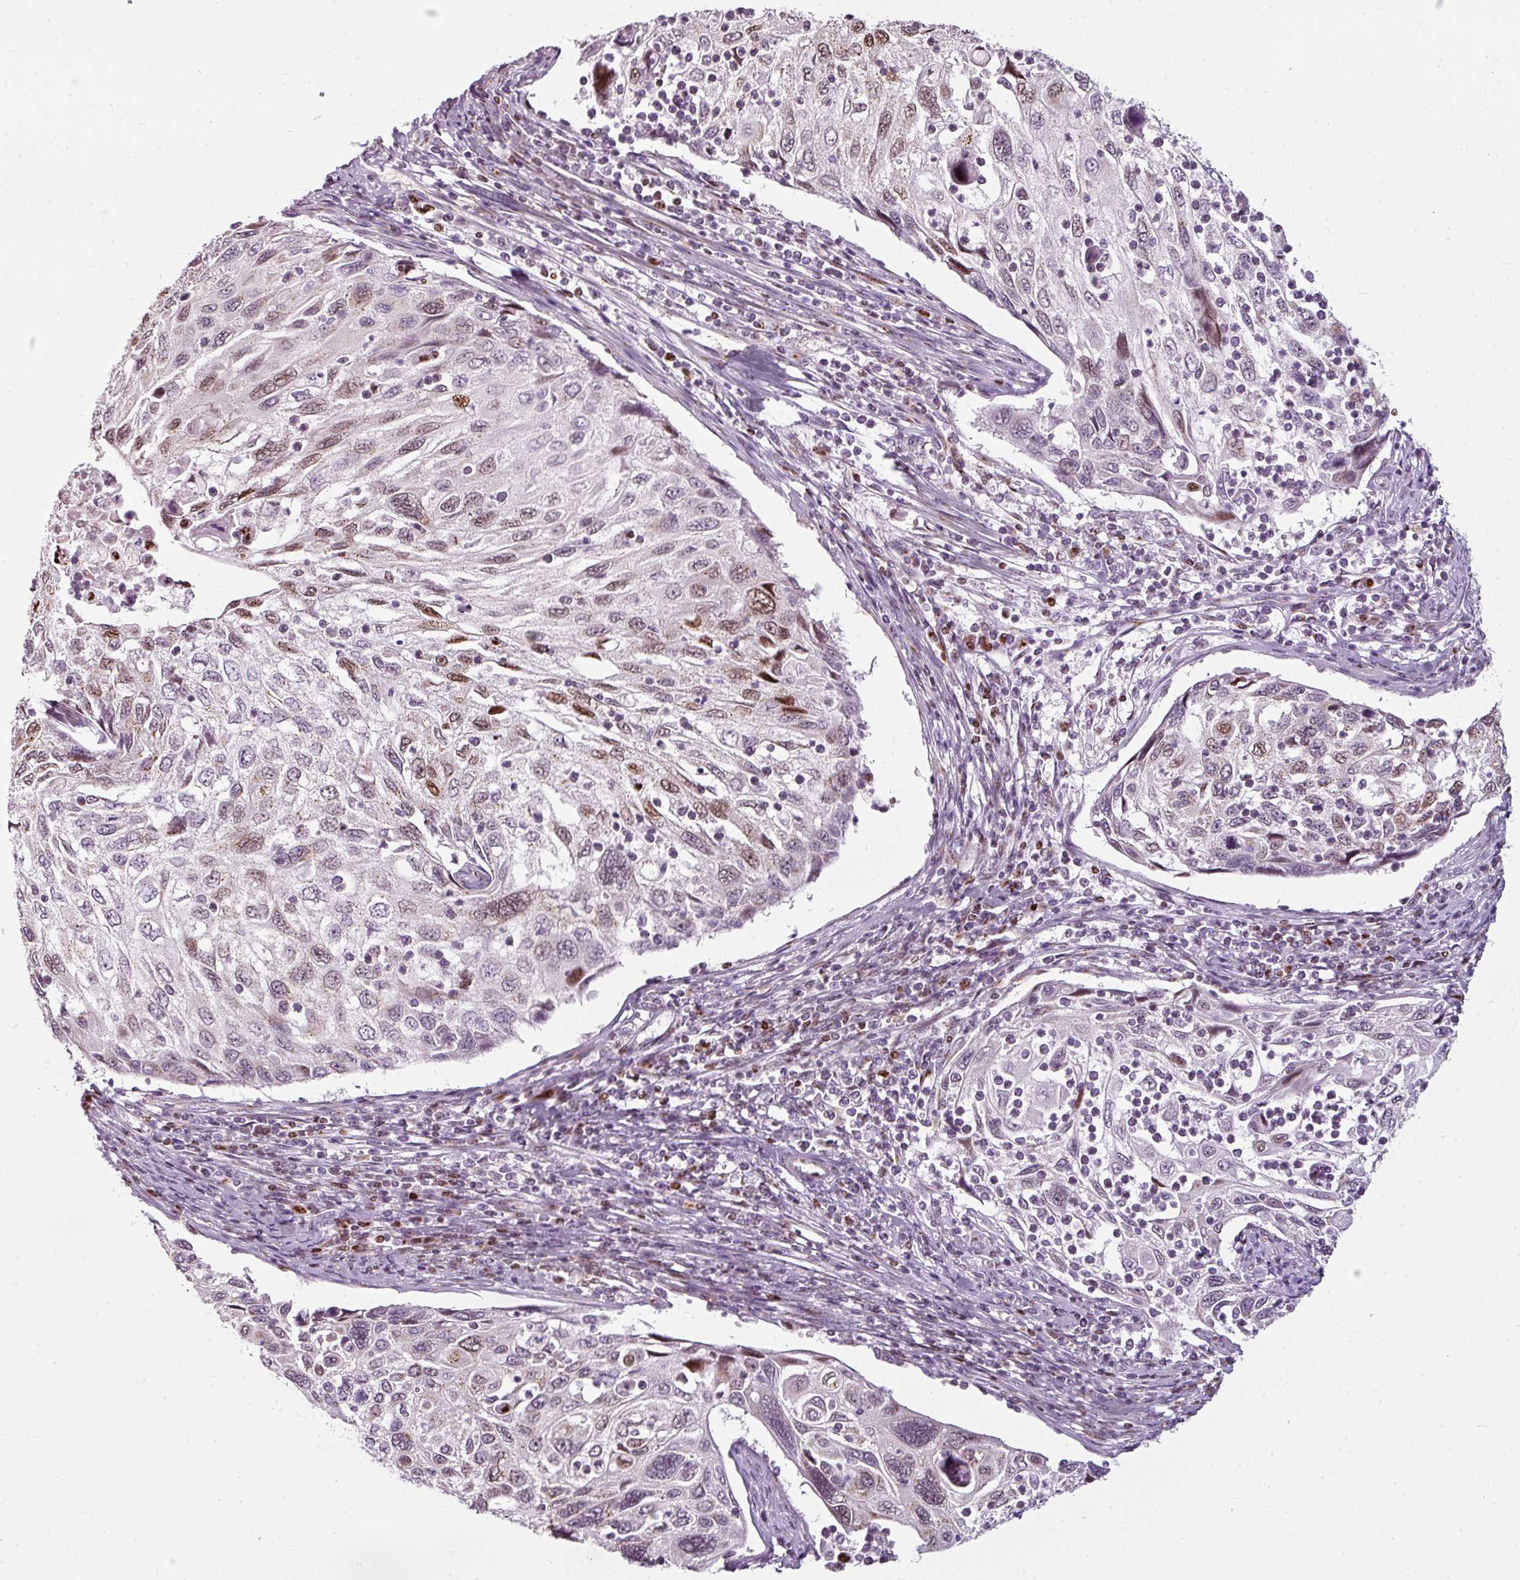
{"staining": {"intensity": "moderate", "quantity": "25%-75%", "location": "nuclear"}, "tissue": "cervical cancer", "cell_type": "Tumor cells", "image_type": "cancer", "snomed": [{"axis": "morphology", "description": "Squamous cell carcinoma, NOS"}, {"axis": "topography", "description": "Cervix"}], "caption": "DAB (3,3'-diaminobenzidine) immunohistochemical staining of human cervical cancer (squamous cell carcinoma) displays moderate nuclear protein positivity in about 25%-75% of tumor cells.", "gene": "SYT8", "patient": {"sex": "female", "age": 70}}